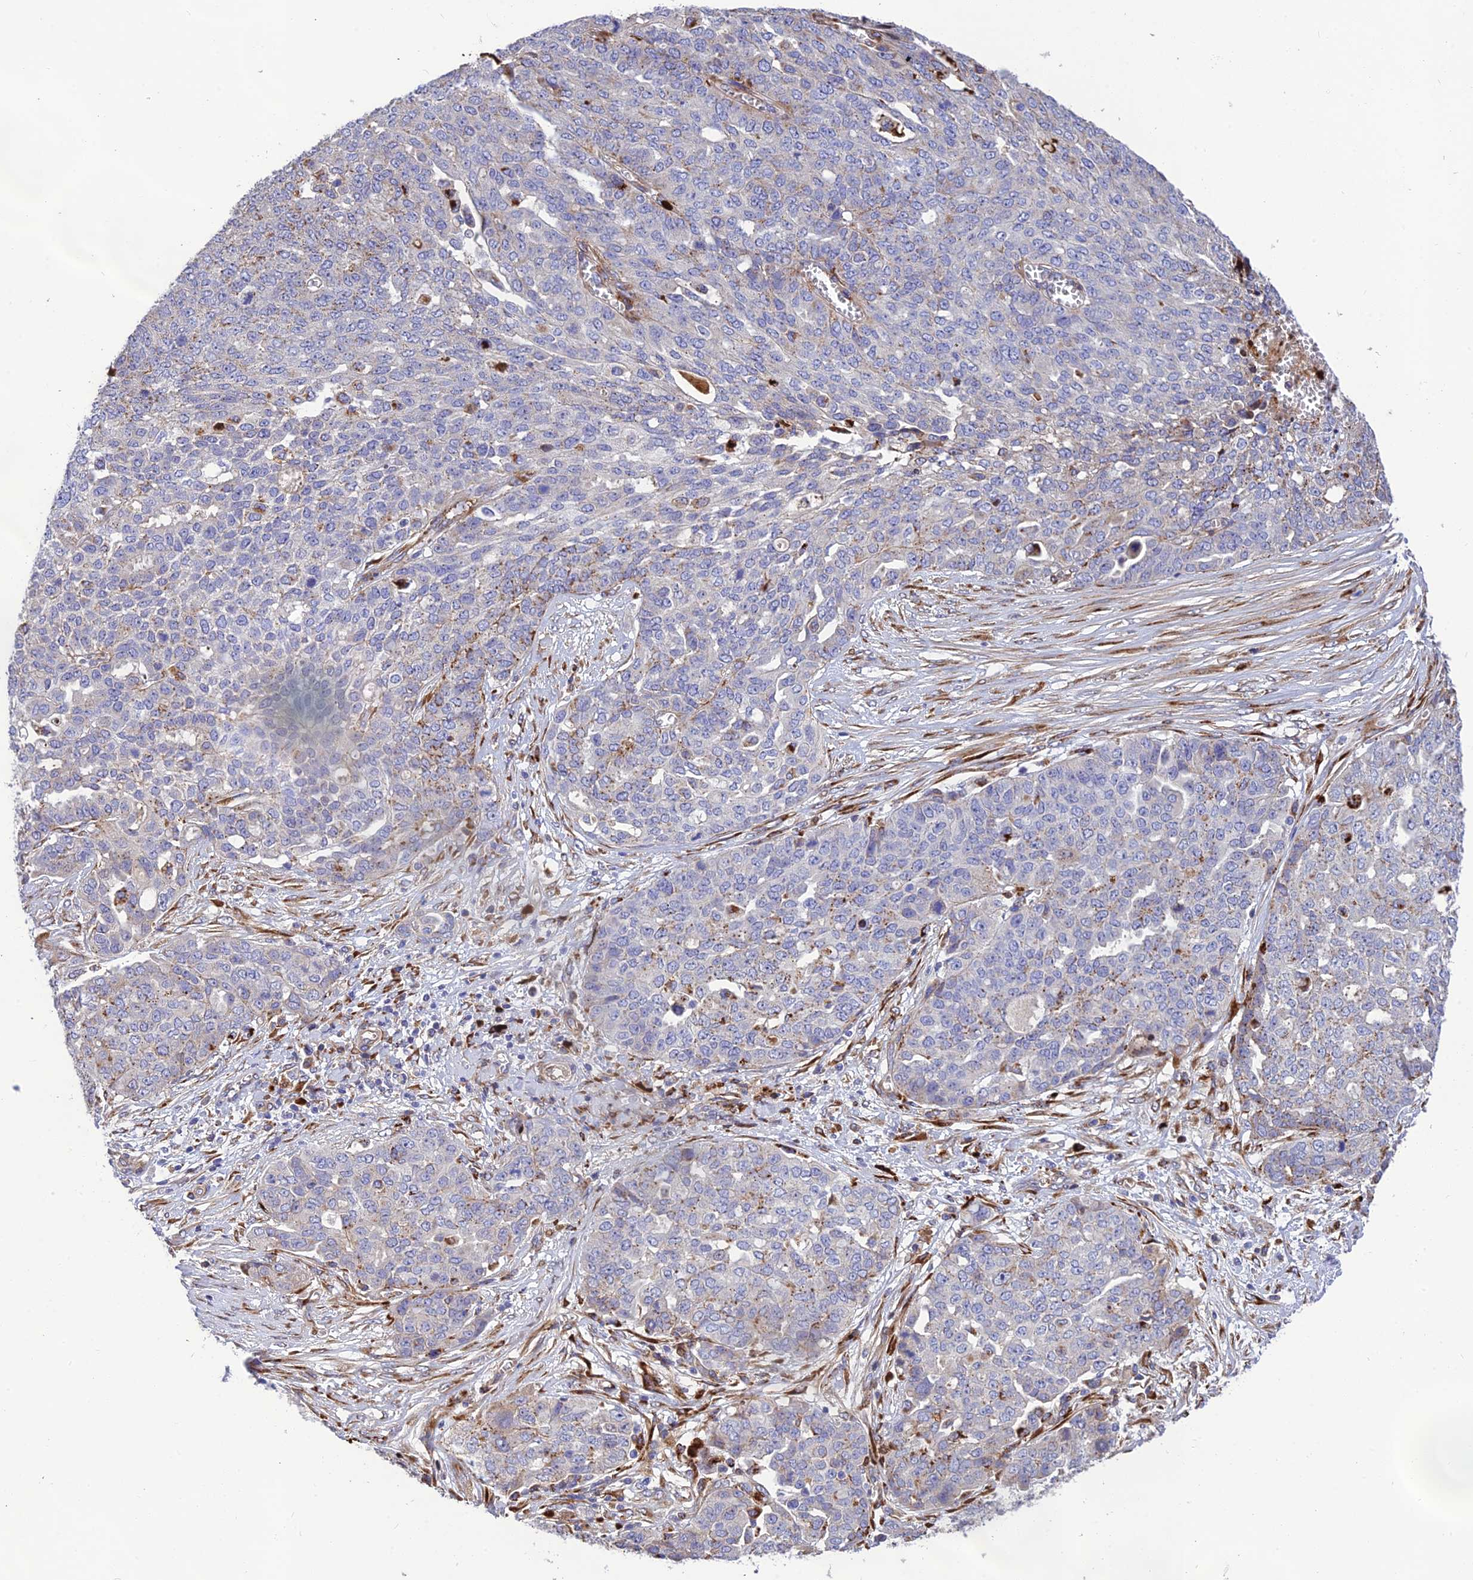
{"staining": {"intensity": "negative", "quantity": "none", "location": "none"}, "tissue": "ovarian cancer", "cell_type": "Tumor cells", "image_type": "cancer", "snomed": [{"axis": "morphology", "description": "Cystadenocarcinoma, serous, NOS"}, {"axis": "topography", "description": "Soft tissue"}, {"axis": "topography", "description": "Ovary"}], "caption": "There is no significant expression in tumor cells of ovarian cancer (serous cystadenocarcinoma). (DAB (3,3'-diaminobenzidine) immunohistochemistry (IHC) visualized using brightfield microscopy, high magnification).", "gene": "CPSF4L", "patient": {"sex": "female", "age": 57}}